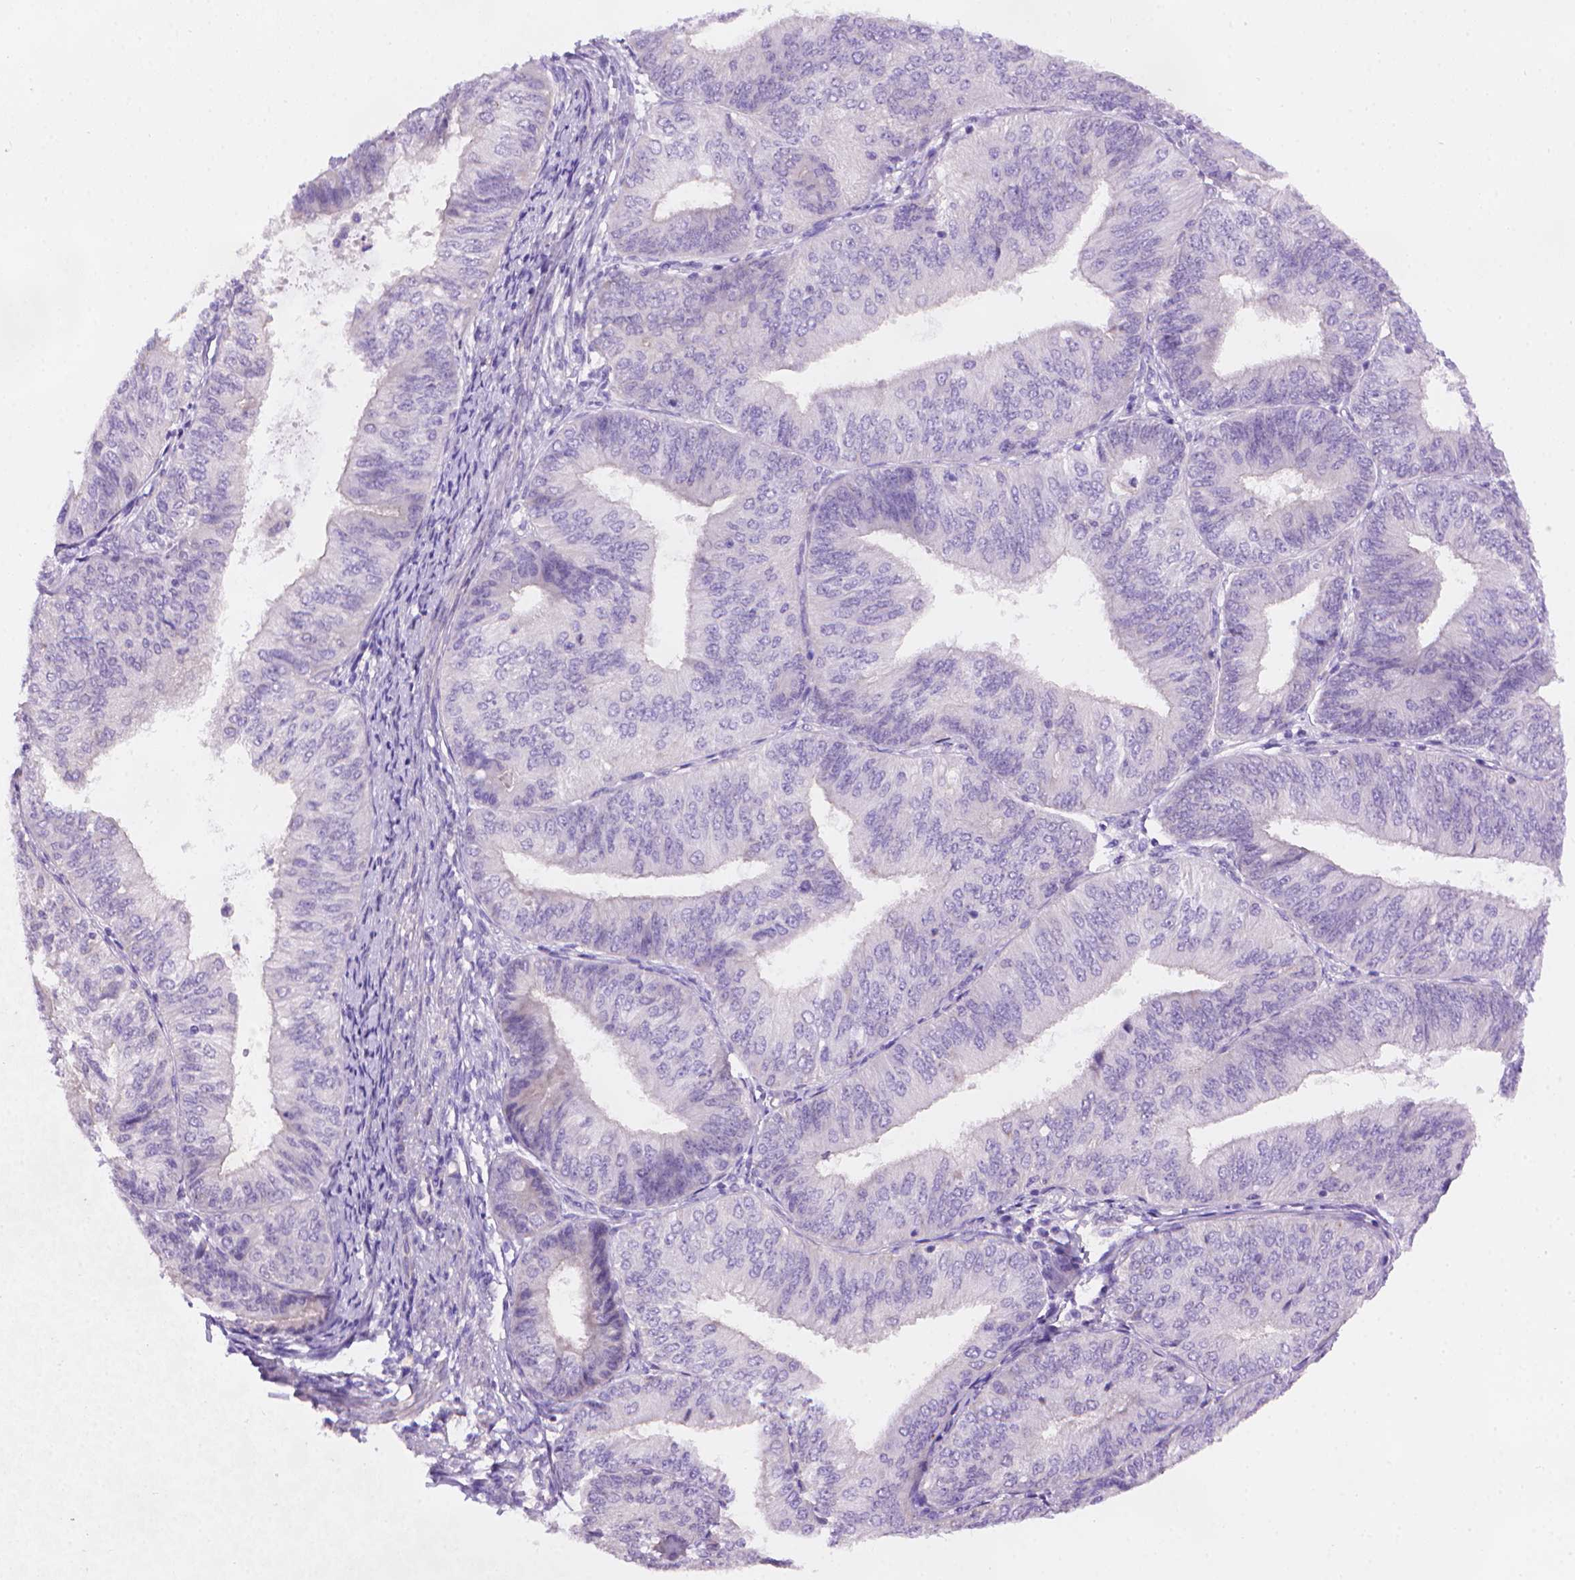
{"staining": {"intensity": "negative", "quantity": "none", "location": "none"}, "tissue": "endometrial cancer", "cell_type": "Tumor cells", "image_type": "cancer", "snomed": [{"axis": "morphology", "description": "Adenocarcinoma, NOS"}, {"axis": "topography", "description": "Endometrium"}], "caption": "This micrograph is of endometrial adenocarcinoma stained with IHC to label a protein in brown with the nuclei are counter-stained blue. There is no positivity in tumor cells. (DAB (3,3'-diaminobenzidine) IHC visualized using brightfield microscopy, high magnification).", "gene": "AMMECR1", "patient": {"sex": "female", "age": 58}}